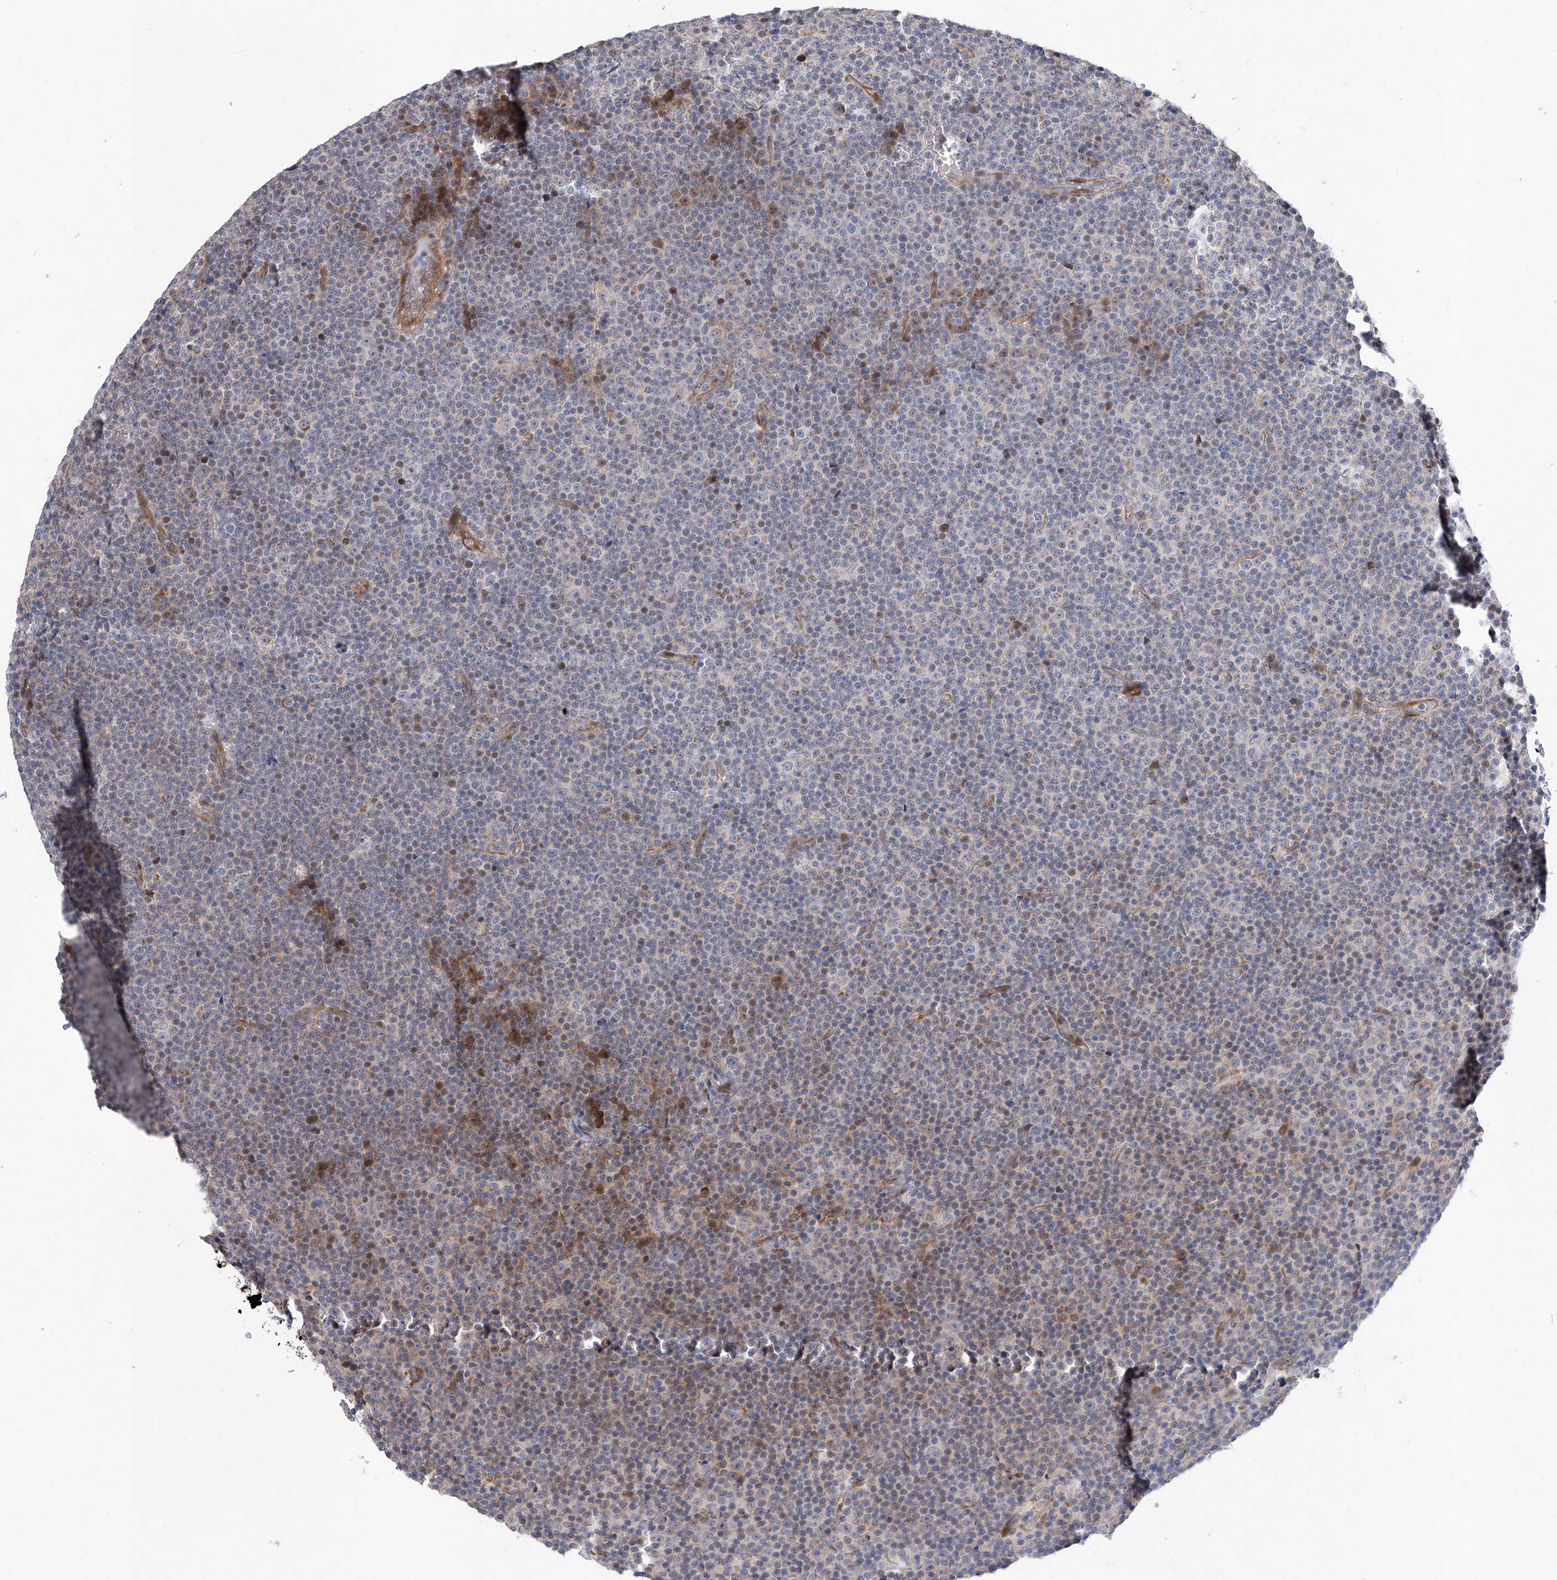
{"staining": {"intensity": "negative", "quantity": "none", "location": "none"}, "tissue": "lymphoma", "cell_type": "Tumor cells", "image_type": "cancer", "snomed": [{"axis": "morphology", "description": "Malignant lymphoma, non-Hodgkin's type, Low grade"}, {"axis": "topography", "description": "Lymph node"}], "caption": "The image displays no staining of tumor cells in lymphoma.", "gene": "FUCA2", "patient": {"sex": "female", "age": 67}}